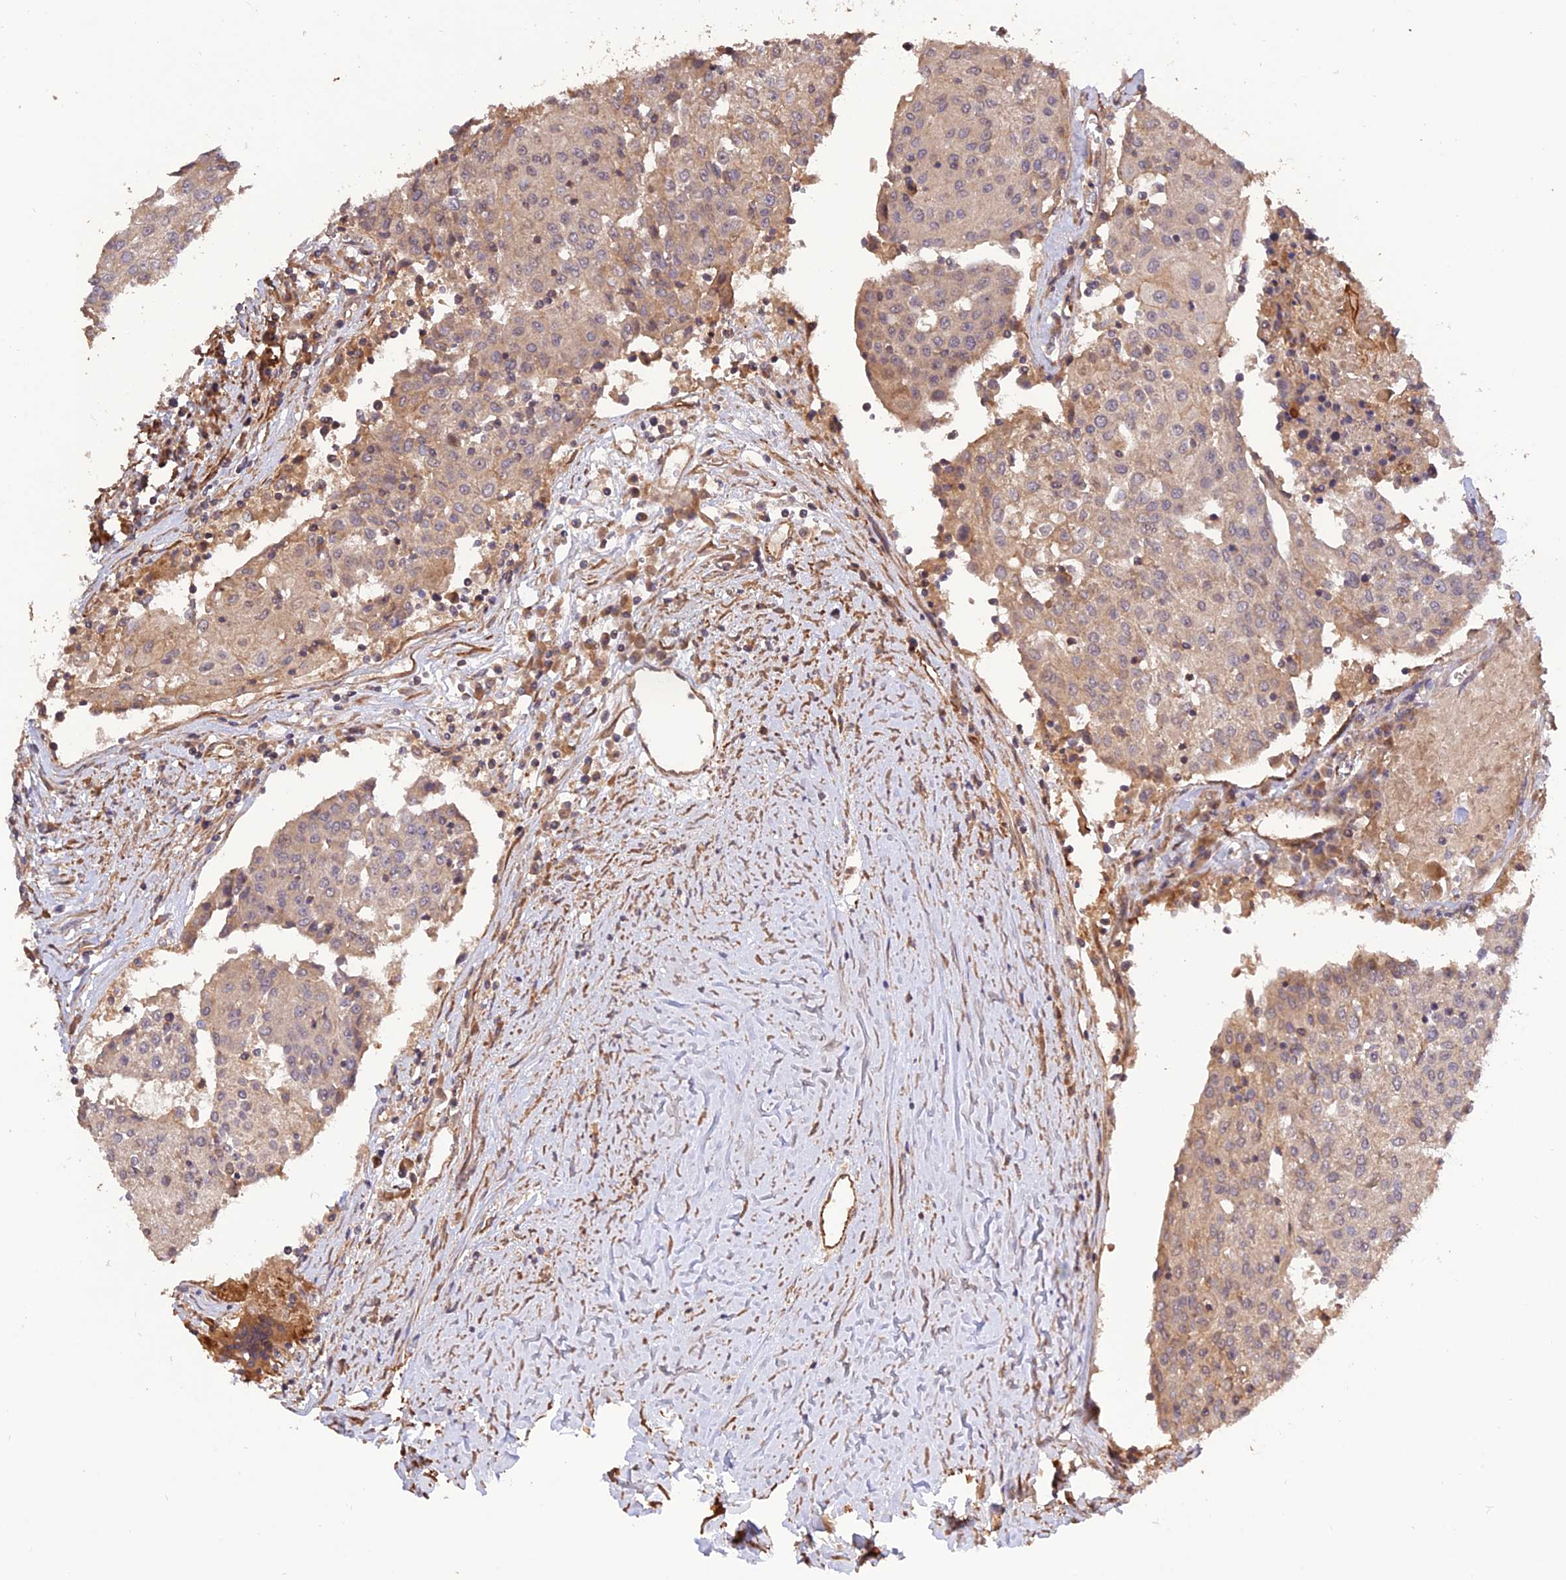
{"staining": {"intensity": "weak", "quantity": "25%-75%", "location": "cytoplasmic/membranous"}, "tissue": "urothelial cancer", "cell_type": "Tumor cells", "image_type": "cancer", "snomed": [{"axis": "morphology", "description": "Urothelial carcinoma, High grade"}, {"axis": "topography", "description": "Urinary bladder"}], "caption": "The photomicrograph displays a brown stain indicating the presence of a protein in the cytoplasmic/membranous of tumor cells in high-grade urothelial carcinoma.", "gene": "CREBL2", "patient": {"sex": "female", "age": 85}}